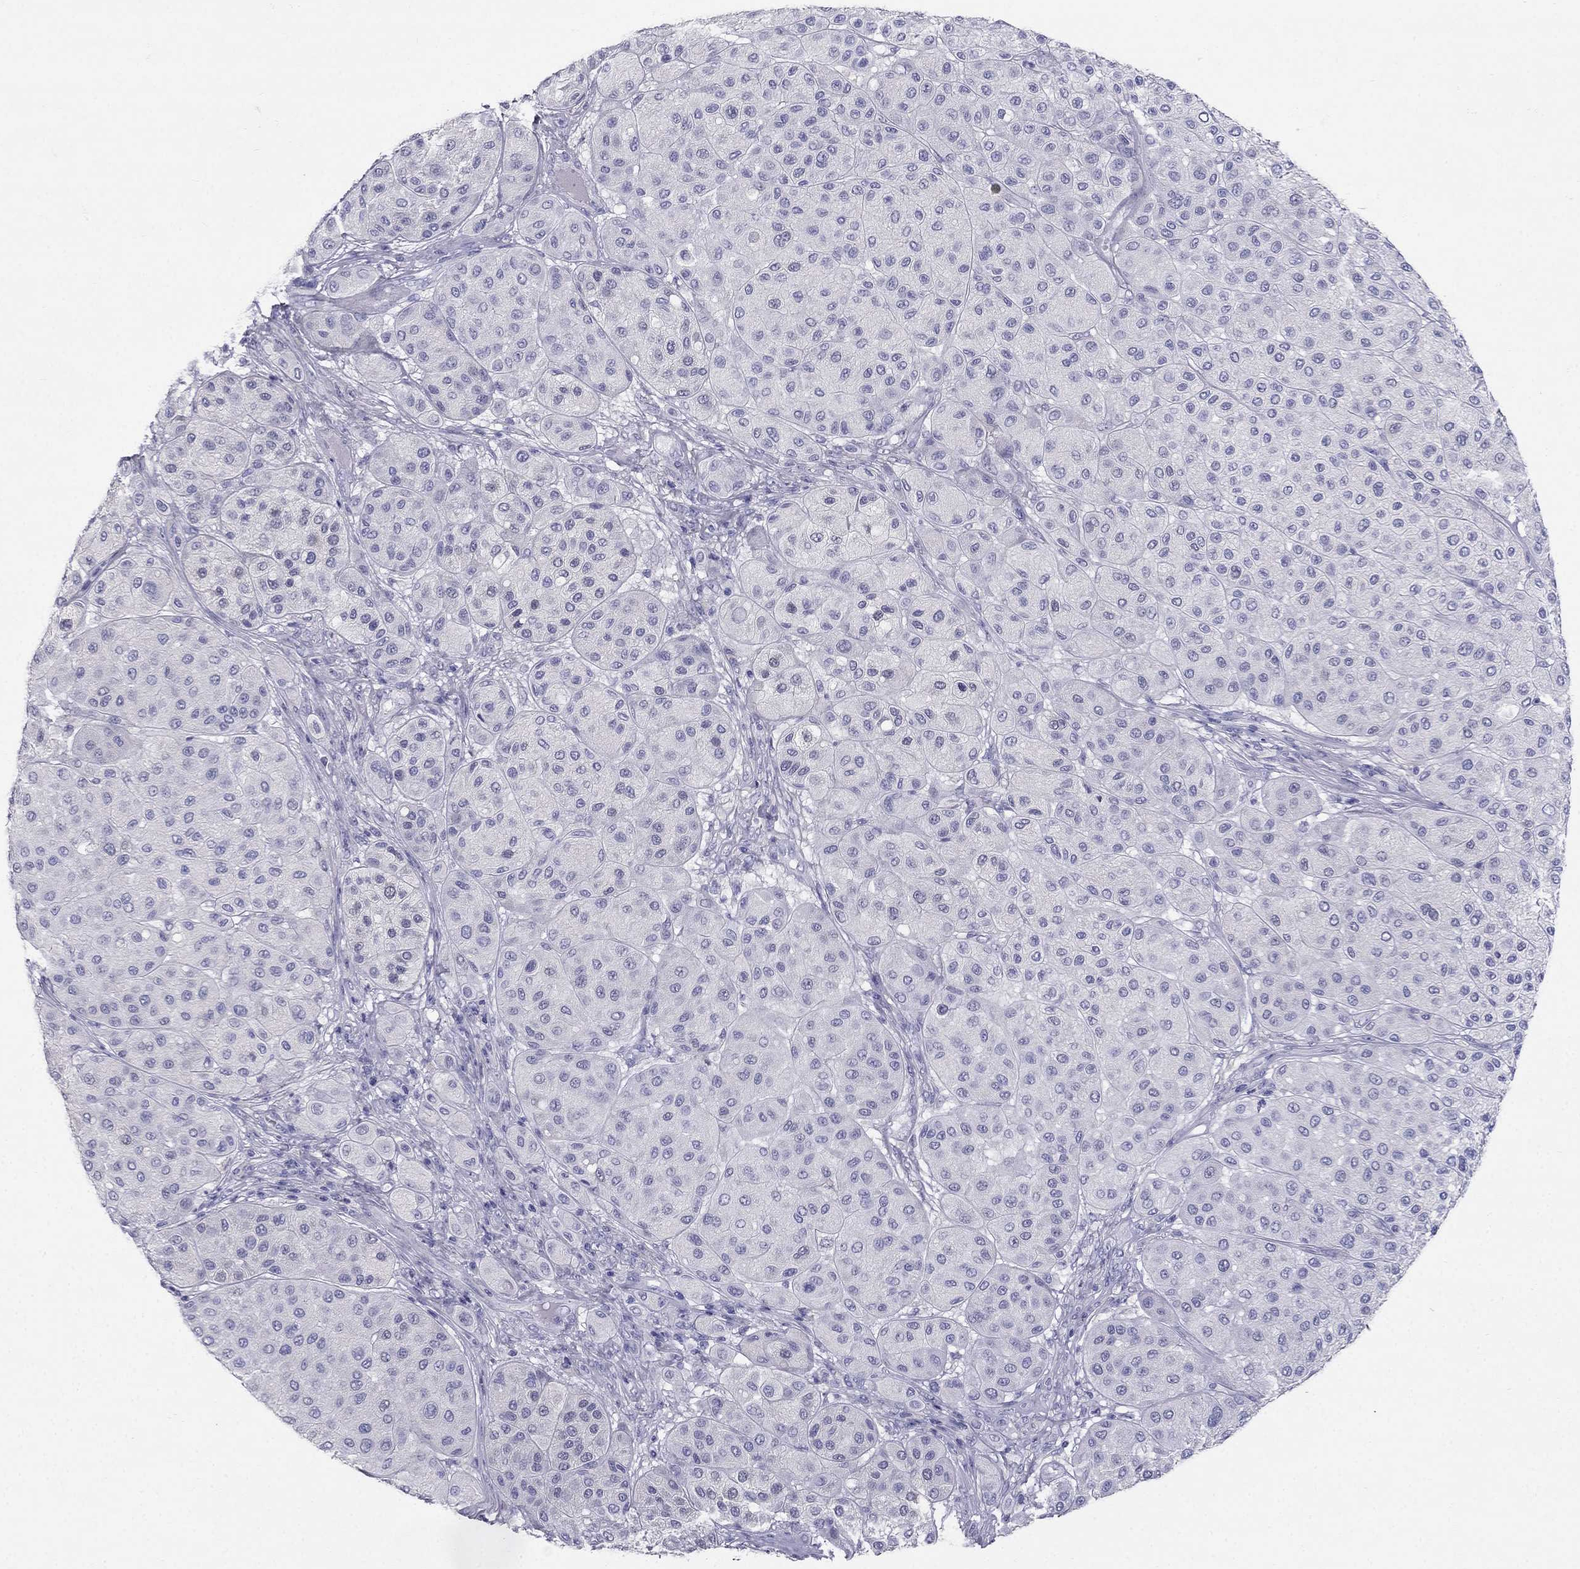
{"staining": {"intensity": "negative", "quantity": "none", "location": "none"}, "tissue": "melanoma", "cell_type": "Tumor cells", "image_type": "cancer", "snomed": [{"axis": "morphology", "description": "Malignant melanoma, Metastatic site"}, {"axis": "topography", "description": "Smooth muscle"}], "caption": "Protein analysis of melanoma shows no significant positivity in tumor cells.", "gene": "RFLNA", "patient": {"sex": "male", "age": 41}}